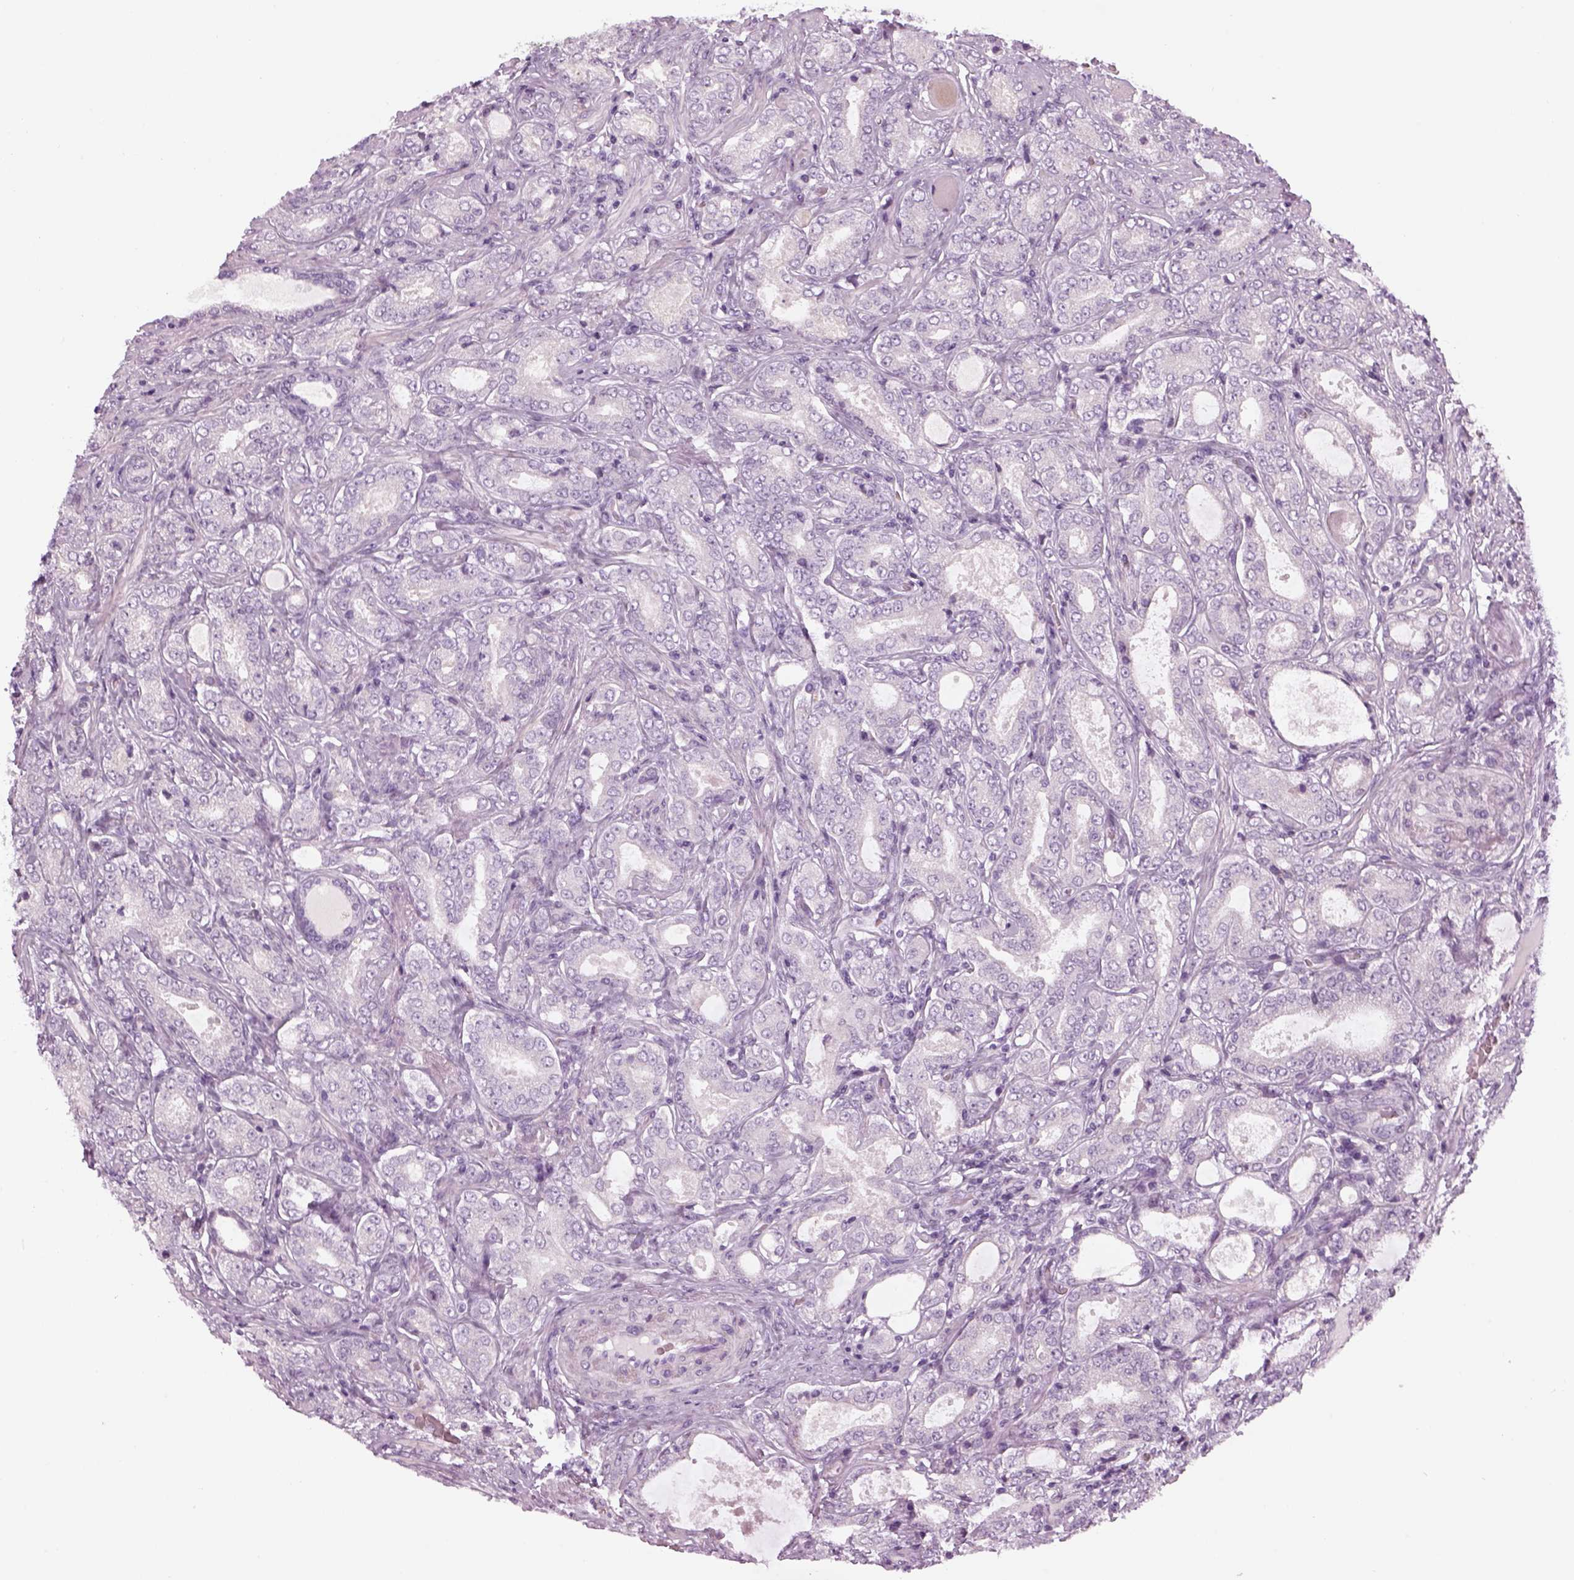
{"staining": {"intensity": "negative", "quantity": "none", "location": "none"}, "tissue": "prostate cancer", "cell_type": "Tumor cells", "image_type": "cancer", "snomed": [{"axis": "morphology", "description": "Adenocarcinoma, NOS"}, {"axis": "topography", "description": "Prostate"}], "caption": "IHC of human adenocarcinoma (prostate) displays no positivity in tumor cells.", "gene": "LRRIQ3", "patient": {"sex": "male", "age": 64}}